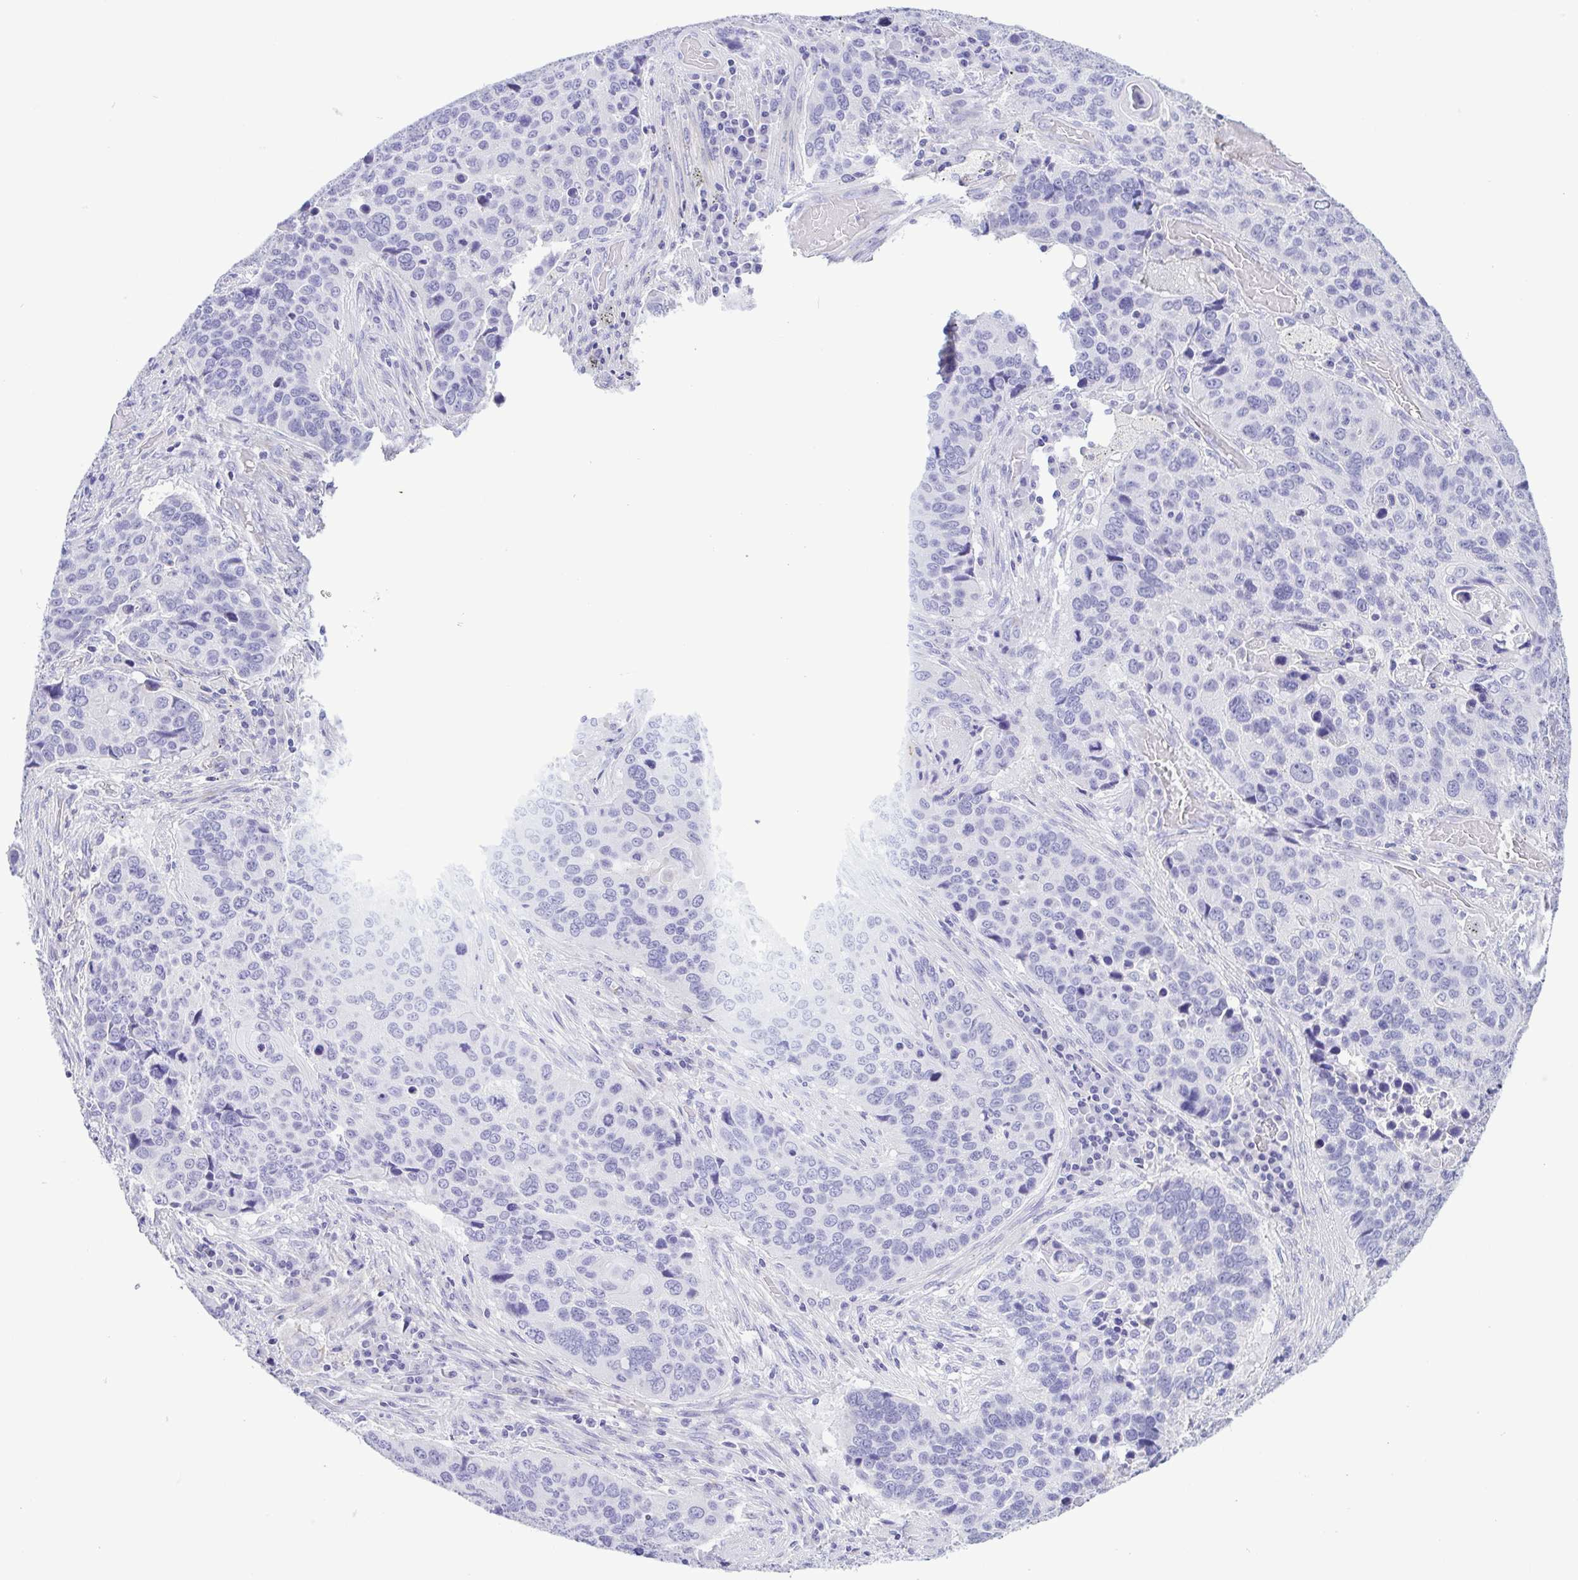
{"staining": {"intensity": "negative", "quantity": "none", "location": "none"}, "tissue": "lung cancer", "cell_type": "Tumor cells", "image_type": "cancer", "snomed": [{"axis": "morphology", "description": "Squamous cell carcinoma, NOS"}, {"axis": "topography", "description": "Lung"}], "caption": "Tumor cells are negative for brown protein staining in lung squamous cell carcinoma. (Stains: DAB IHC with hematoxylin counter stain, Microscopy: brightfield microscopy at high magnification).", "gene": "GPR182", "patient": {"sex": "male", "age": 68}}